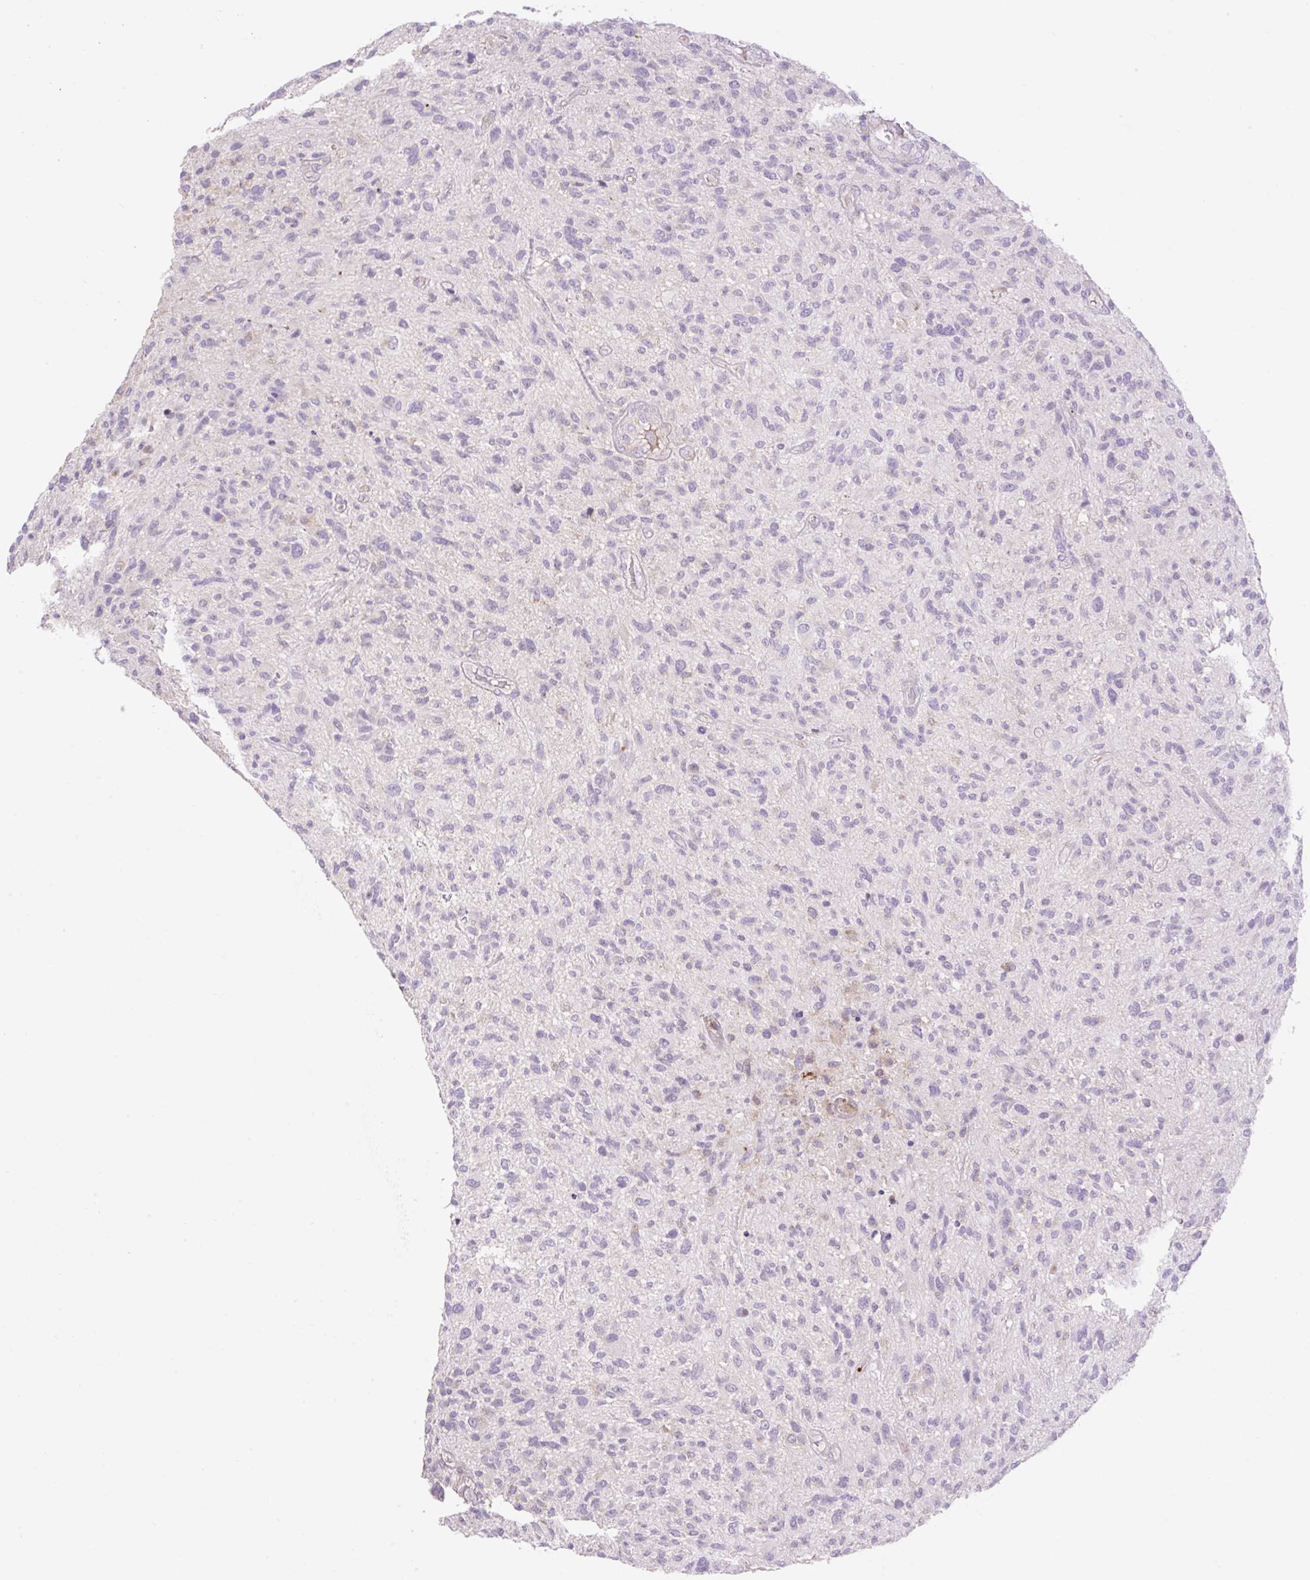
{"staining": {"intensity": "negative", "quantity": "none", "location": "none"}, "tissue": "glioma", "cell_type": "Tumor cells", "image_type": "cancer", "snomed": [{"axis": "morphology", "description": "Glioma, malignant, High grade"}, {"axis": "topography", "description": "Brain"}], "caption": "This is an immunohistochemistry micrograph of human malignant high-grade glioma. There is no expression in tumor cells.", "gene": "VPS25", "patient": {"sex": "male", "age": 47}}